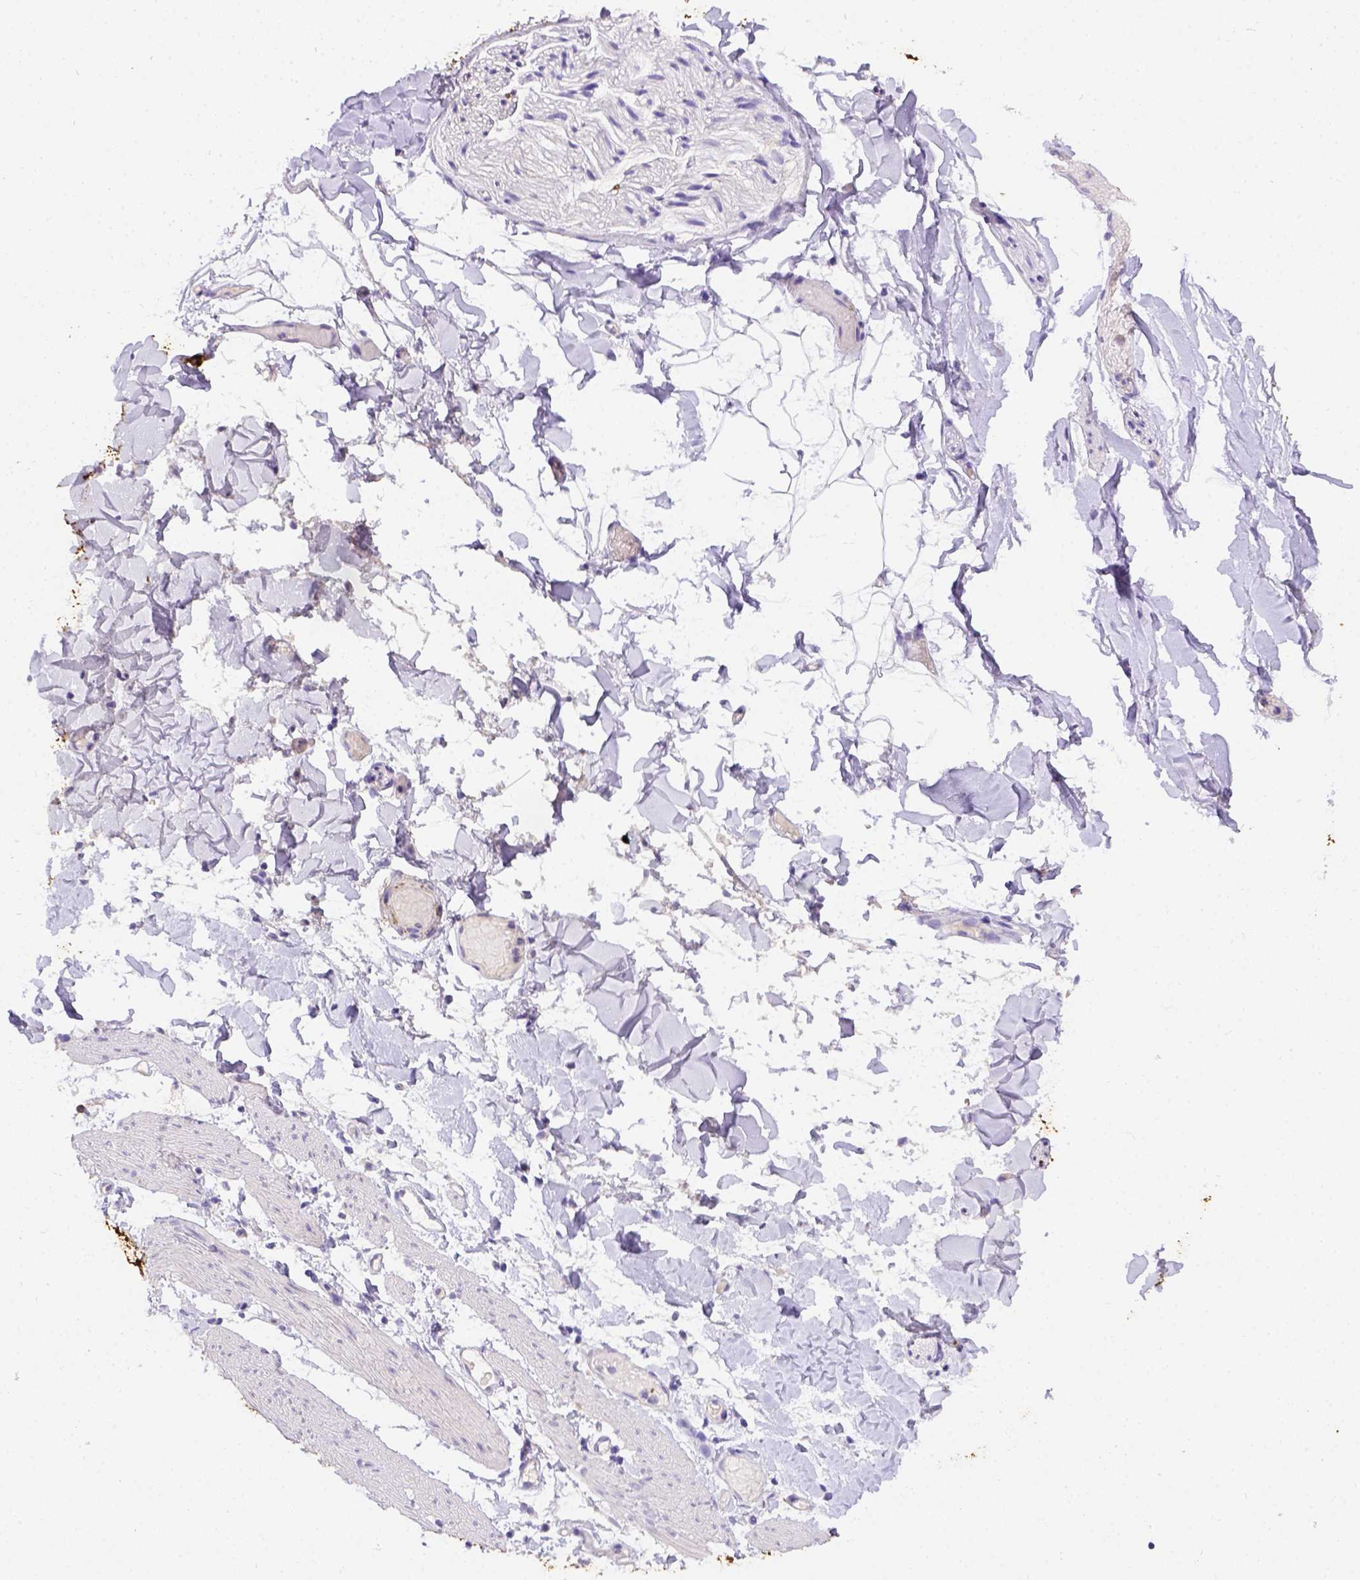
{"staining": {"intensity": "negative", "quantity": "none", "location": "none"}, "tissue": "adipose tissue", "cell_type": "Adipocytes", "image_type": "normal", "snomed": [{"axis": "morphology", "description": "Normal tissue, NOS"}, {"axis": "topography", "description": "Gallbladder"}, {"axis": "topography", "description": "Peripheral nerve tissue"}], "caption": "Adipocytes show no significant expression in normal adipose tissue. (Brightfield microscopy of DAB immunohistochemistry at high magnification).", "gene": "B3GAT1", "patient": {"sex": "female", "age": 45}}